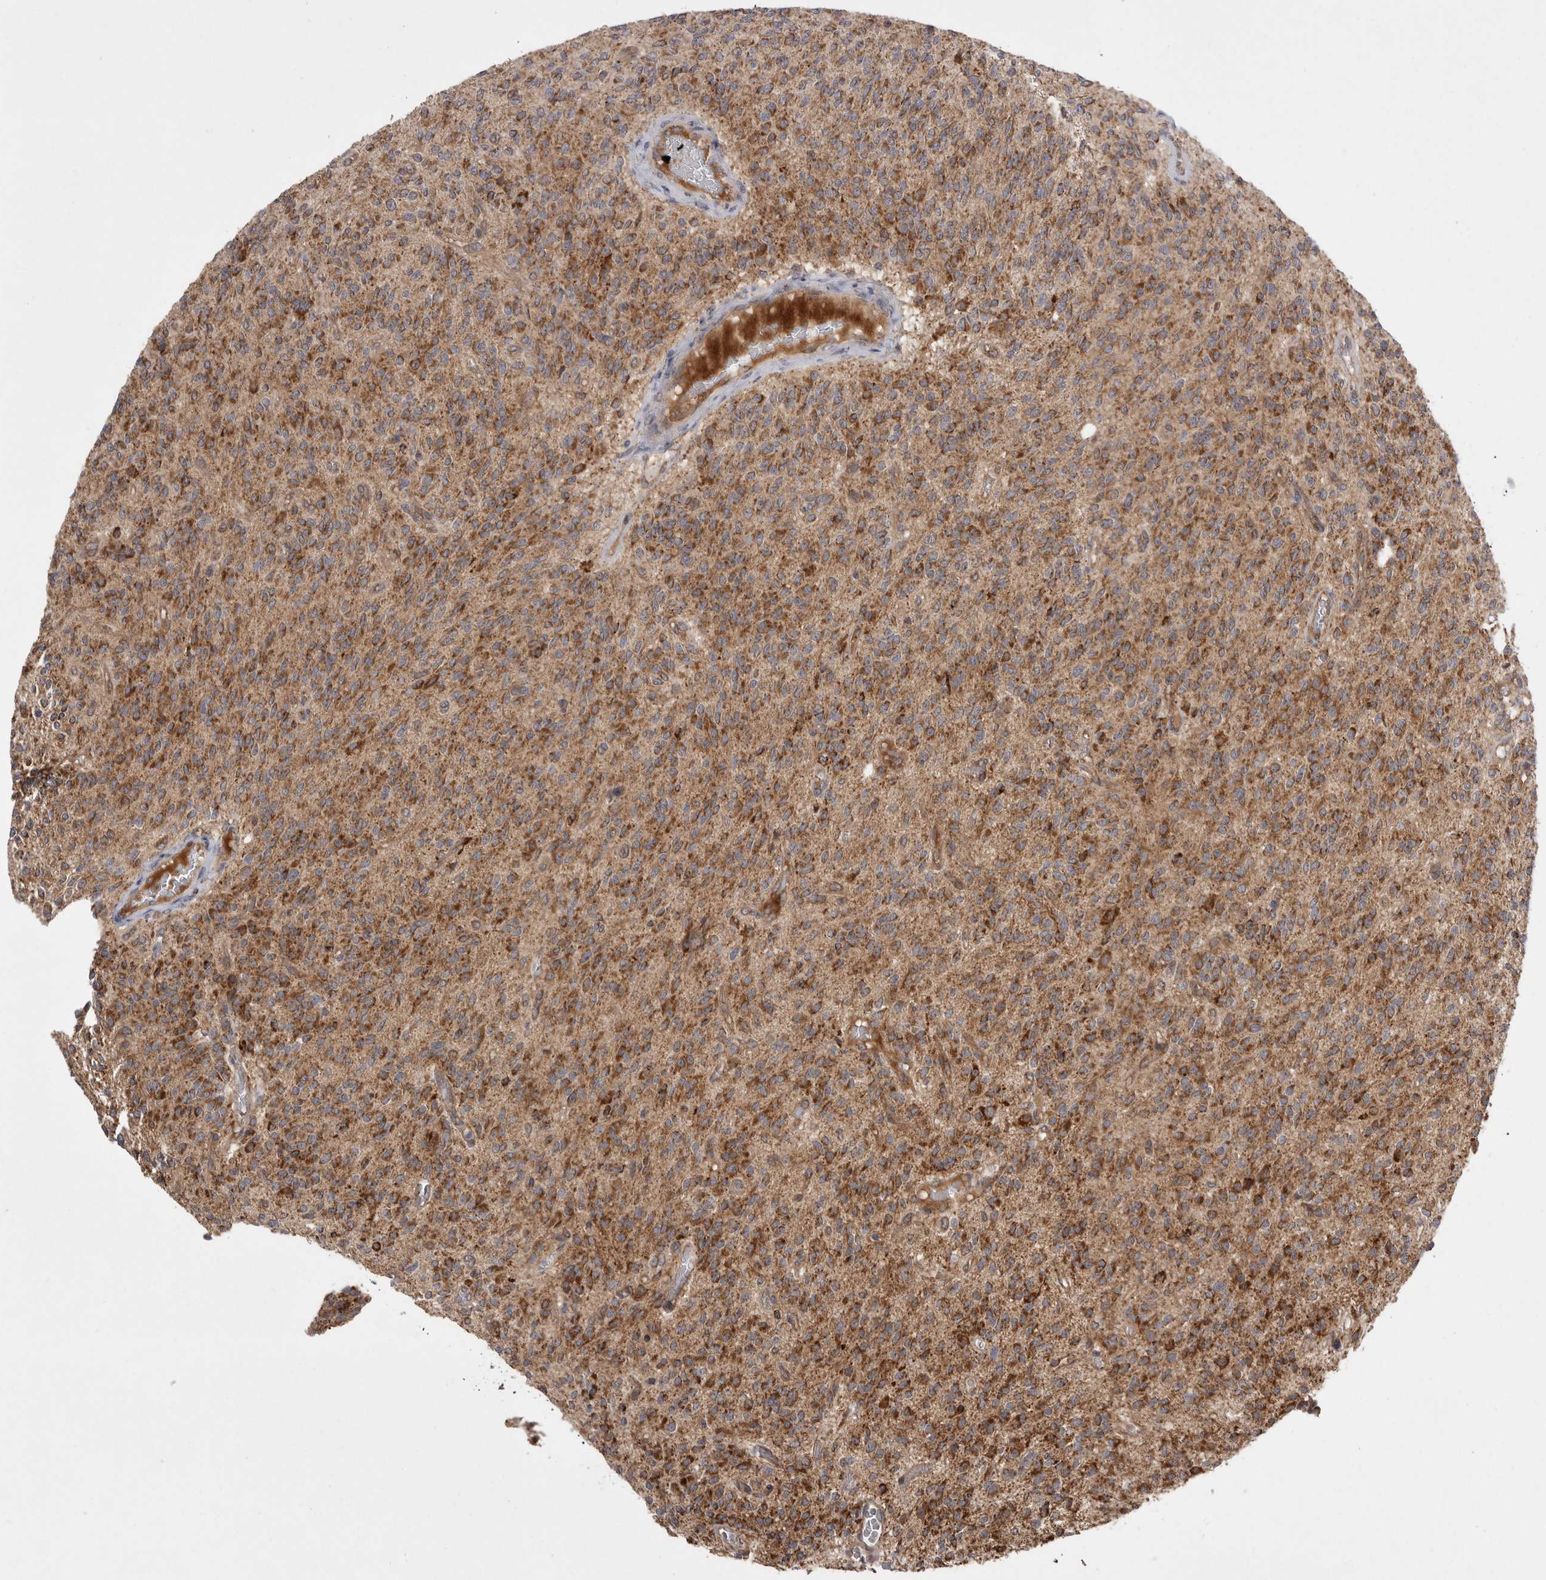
{"staining": {"intensity": "strong", "quantity": ">75%", "location": "cytoplasmic/membranous"}, "tissue": "glioma", "cell_type": "Tumor cells", "image_type": "cancer", "snomed": [{"axis": "morphology", "description": "Glioma, malignant, High grade"}, {"axis": "topography", "description": "Brain"}], "caption": "Protein expression analysis of malignant glioma (high-grade) demonstrates strong cytoplasmic/membranous positivity in approximately >75% of tumor cells. (DAB IHC, brown staining for protein, blue staining for nuclei).", "gene": "KYAT3", "patient": {"sex": "male", "age": 34}}